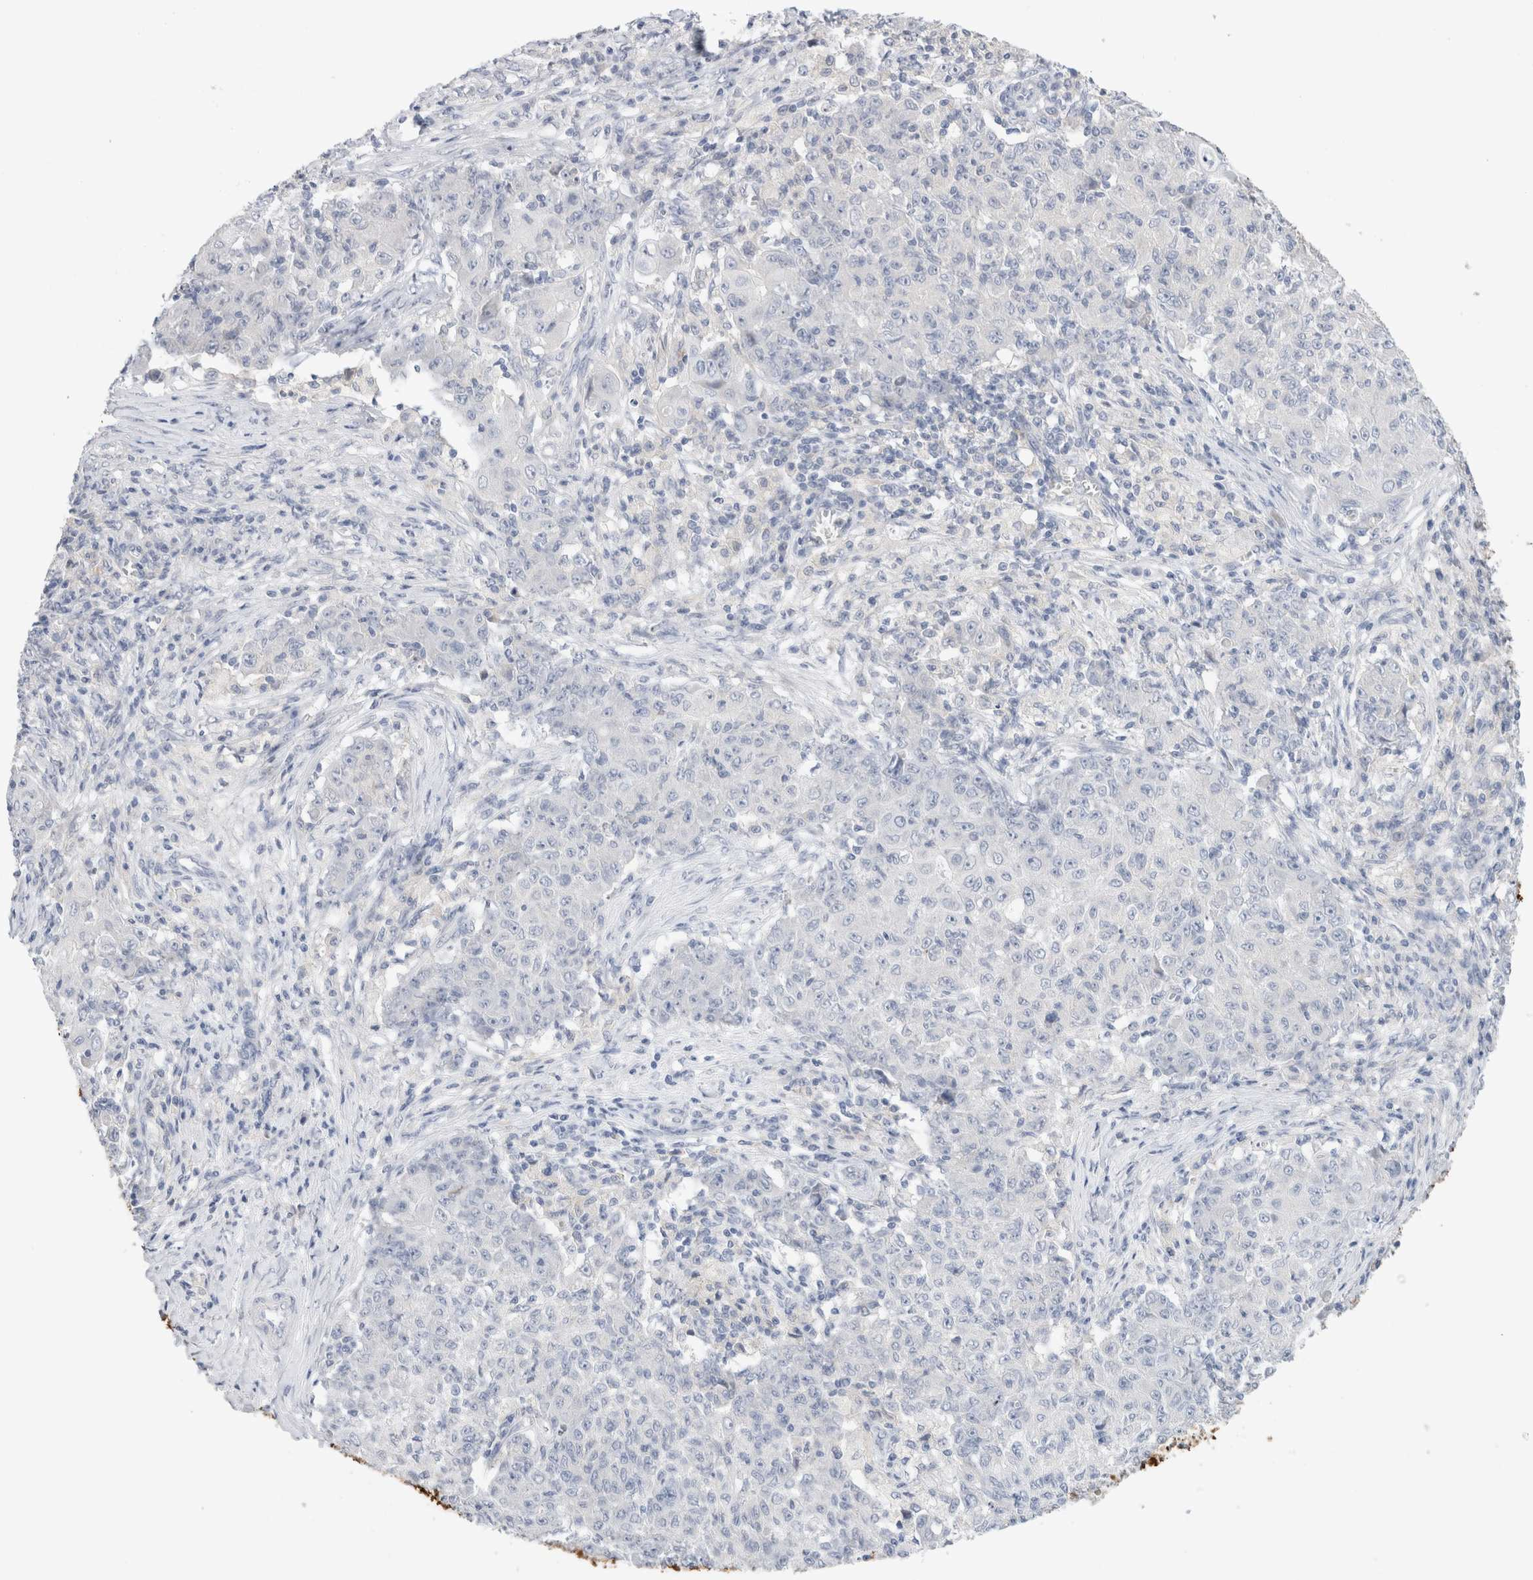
{"staining": {"intensity": "negative", "quantity": "none", "location": "none"}, "tissue": "ovarian cancer", "cell_type": "Tumor cells", "image_type": "cancer", "snomed": [{"axis": "morphology", "description": "Carcinoma, endometroid"}, {"axis": "topography", "description": "Ovary"}], "caption": "IHC histopathology image of endometroid carcinoma (ovarian) stained for a protein (brown), which exhibits no expression in tumor cells.", "gene": "ADAM30", "patient": {"sex": "female", "age": 42}}